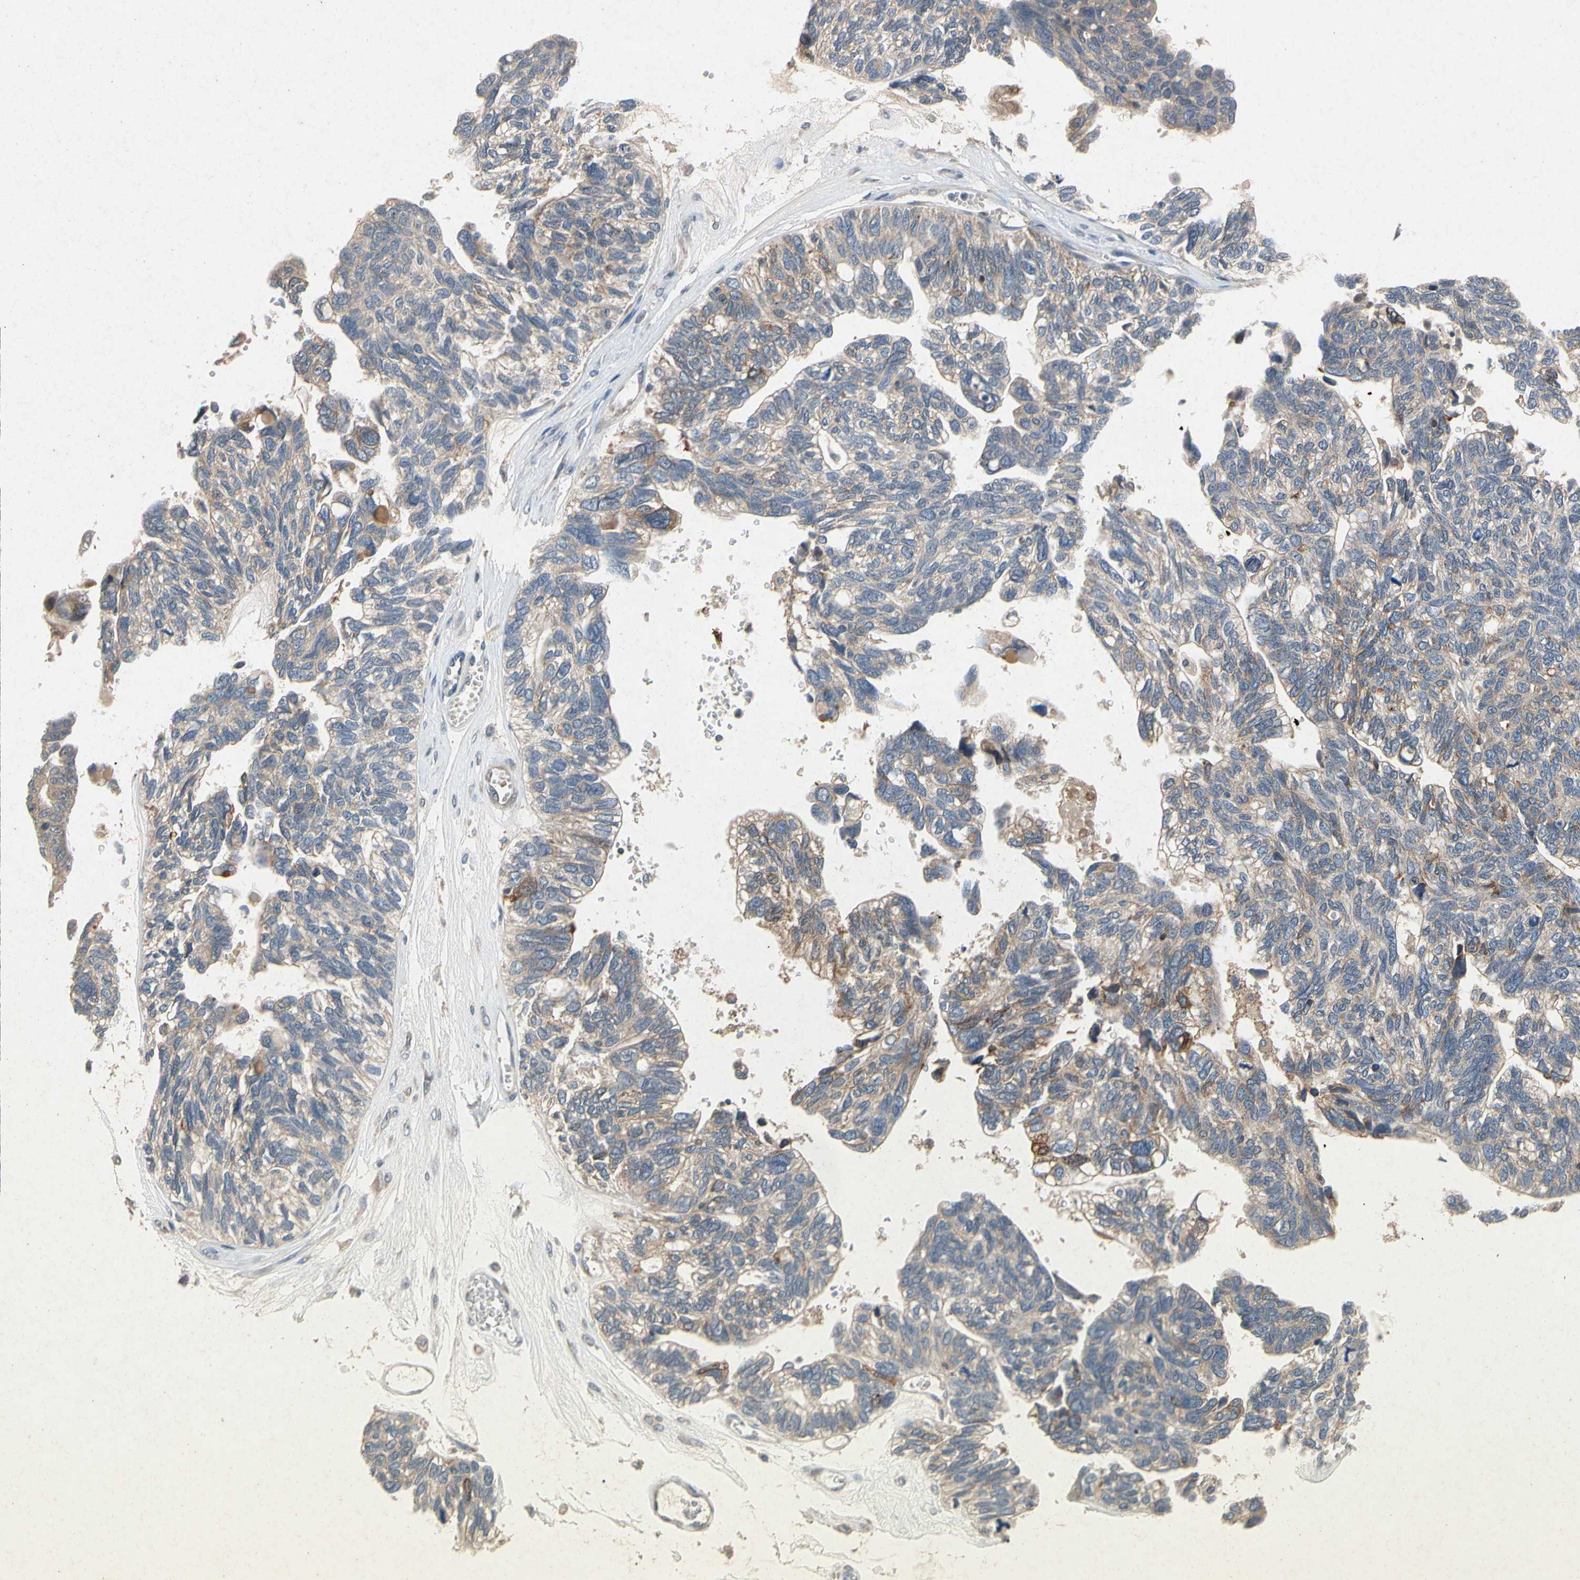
{"staining": {"intensity": "weak", "quantity": ">75%", "location": "cytoplasmic/membranous"}, "tissue": "ovarian cancer", "cell_type": "Tumor cells", "image_type": "cancer", "snomed": [{"axis": "morphology", "description": "Cystadenocarcinoma, serous, NOS"}, {"axis": "topography", "description": "Ovary"}], "caption": "This histopathology image reveals immunohistochemistry staining of human serous cystadenocarcinoma (ovarian), with low weak cytoplasmic/membranous positivity in approximately >75% of tumor cells.", "gene": "RPS6KA1", "patient": {"sex": "female", "age": 79}}